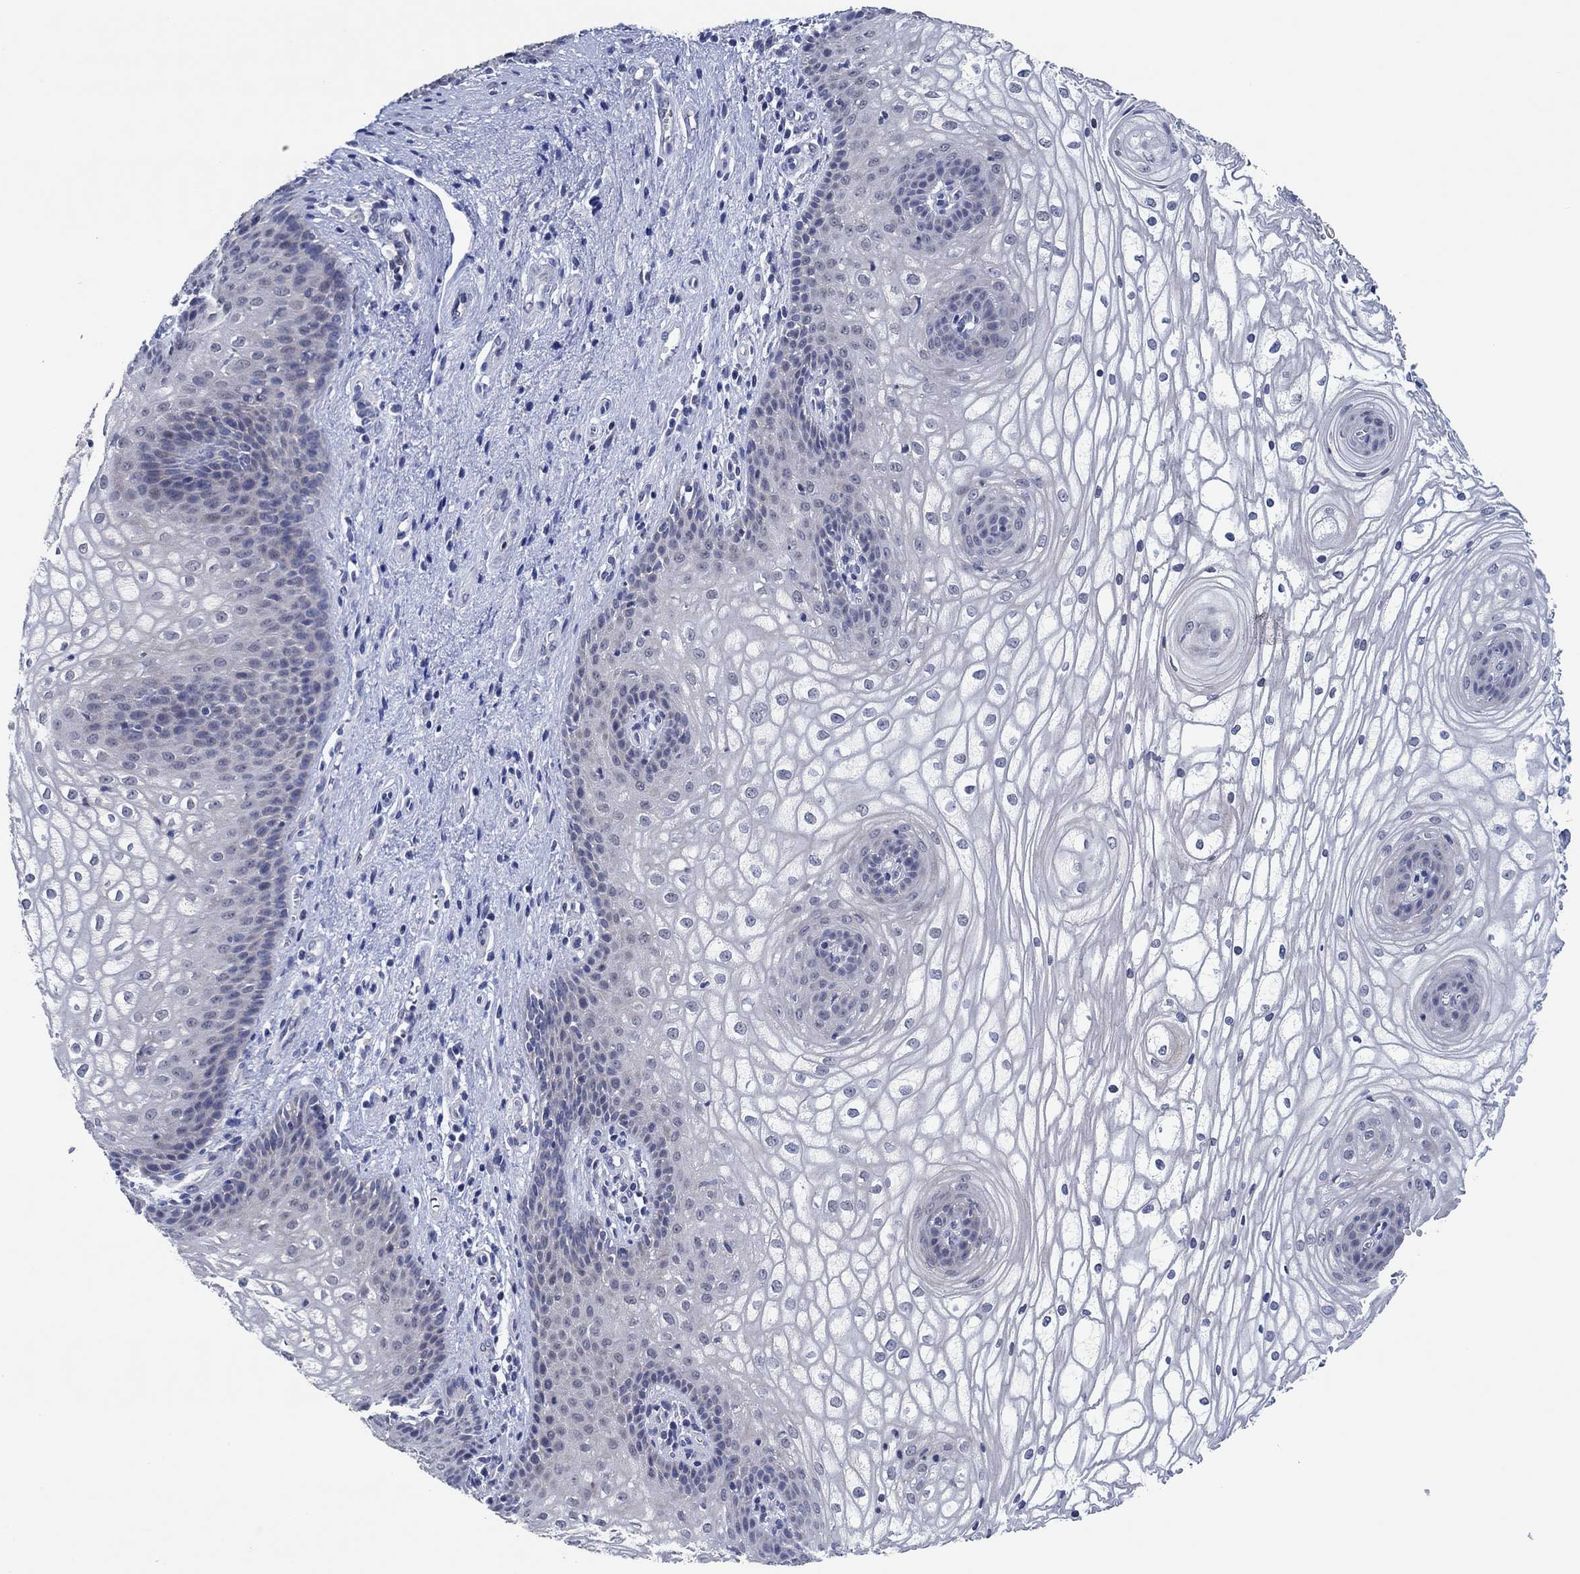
{"staining": {"intensity": "negative", "quantity": "none", "location": "none"}, "tissue": "vagina", "cell_type": "Squamous epithelial cells", "image_type": "normal", "snomed": [{"axis": "morphology", "description": "Normal tissue, NOS"}, {"axis": "topography", "description": "Vagina"}], "caption": "DAB immunohistochemical staining of benign human vagina reveals no significant expression in squamous epithelial cells.", "gene": "PRRT3", "patient": {"sex": "female", "age": 34}}